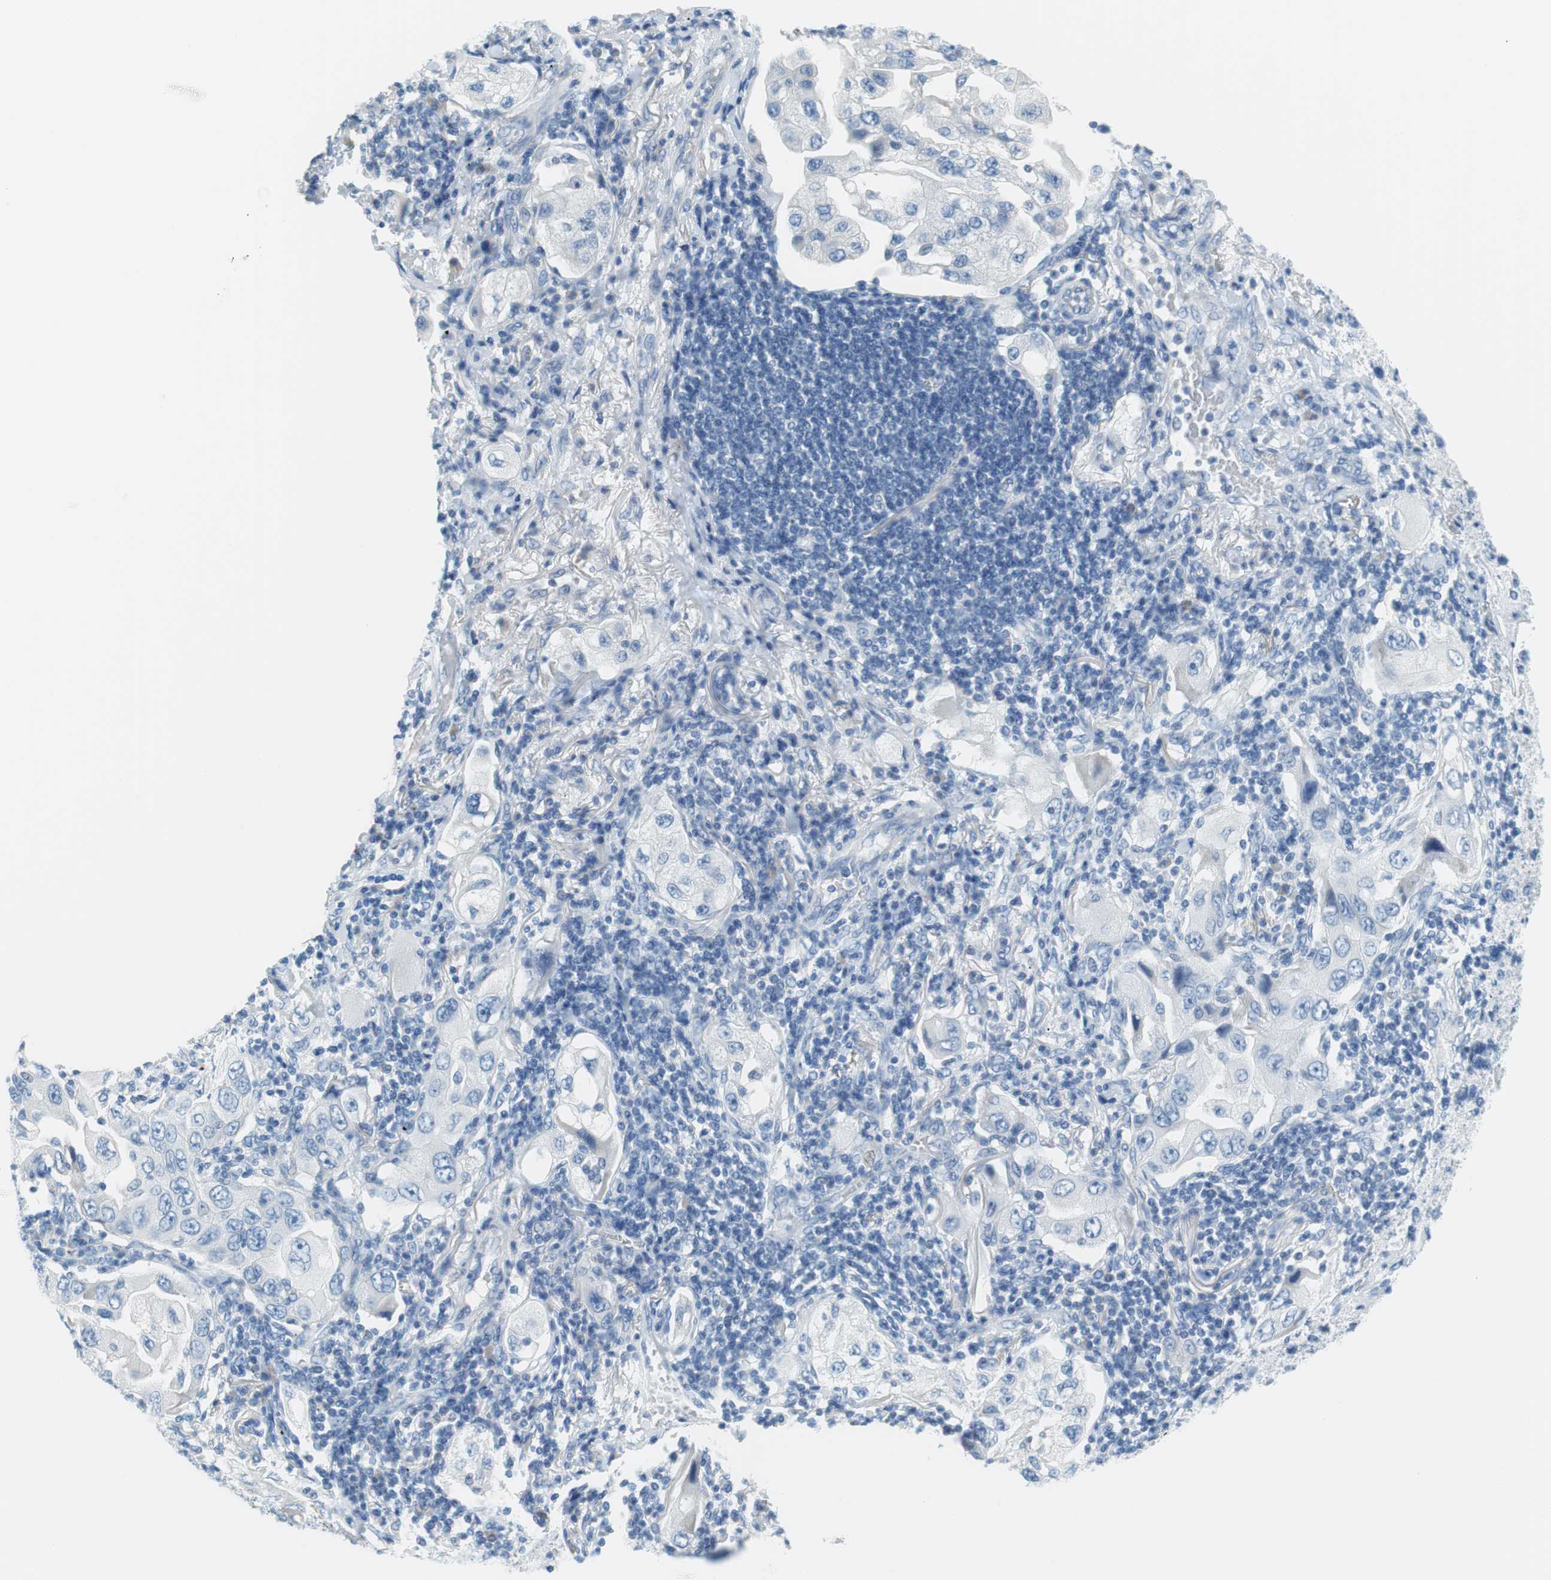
{"staining": {"intensity": "negative", "quantity": "none", "location": "none"}, "tissue": "lung cancer", "cell_type": "Tumor cells", "image_type": "cancer", "snomed": [{"axis": "morphology", "description": "Adenocarcinoma, NOS"}, {"axis": "topography", "description": "Lung"}], "caption": "Histopathology image shows no protein positivity in tumor cells of lung cancer (adenocarcinoma) tissue.", "gene": "MYH1", "patient": {"sex": "female", "age": 65}}